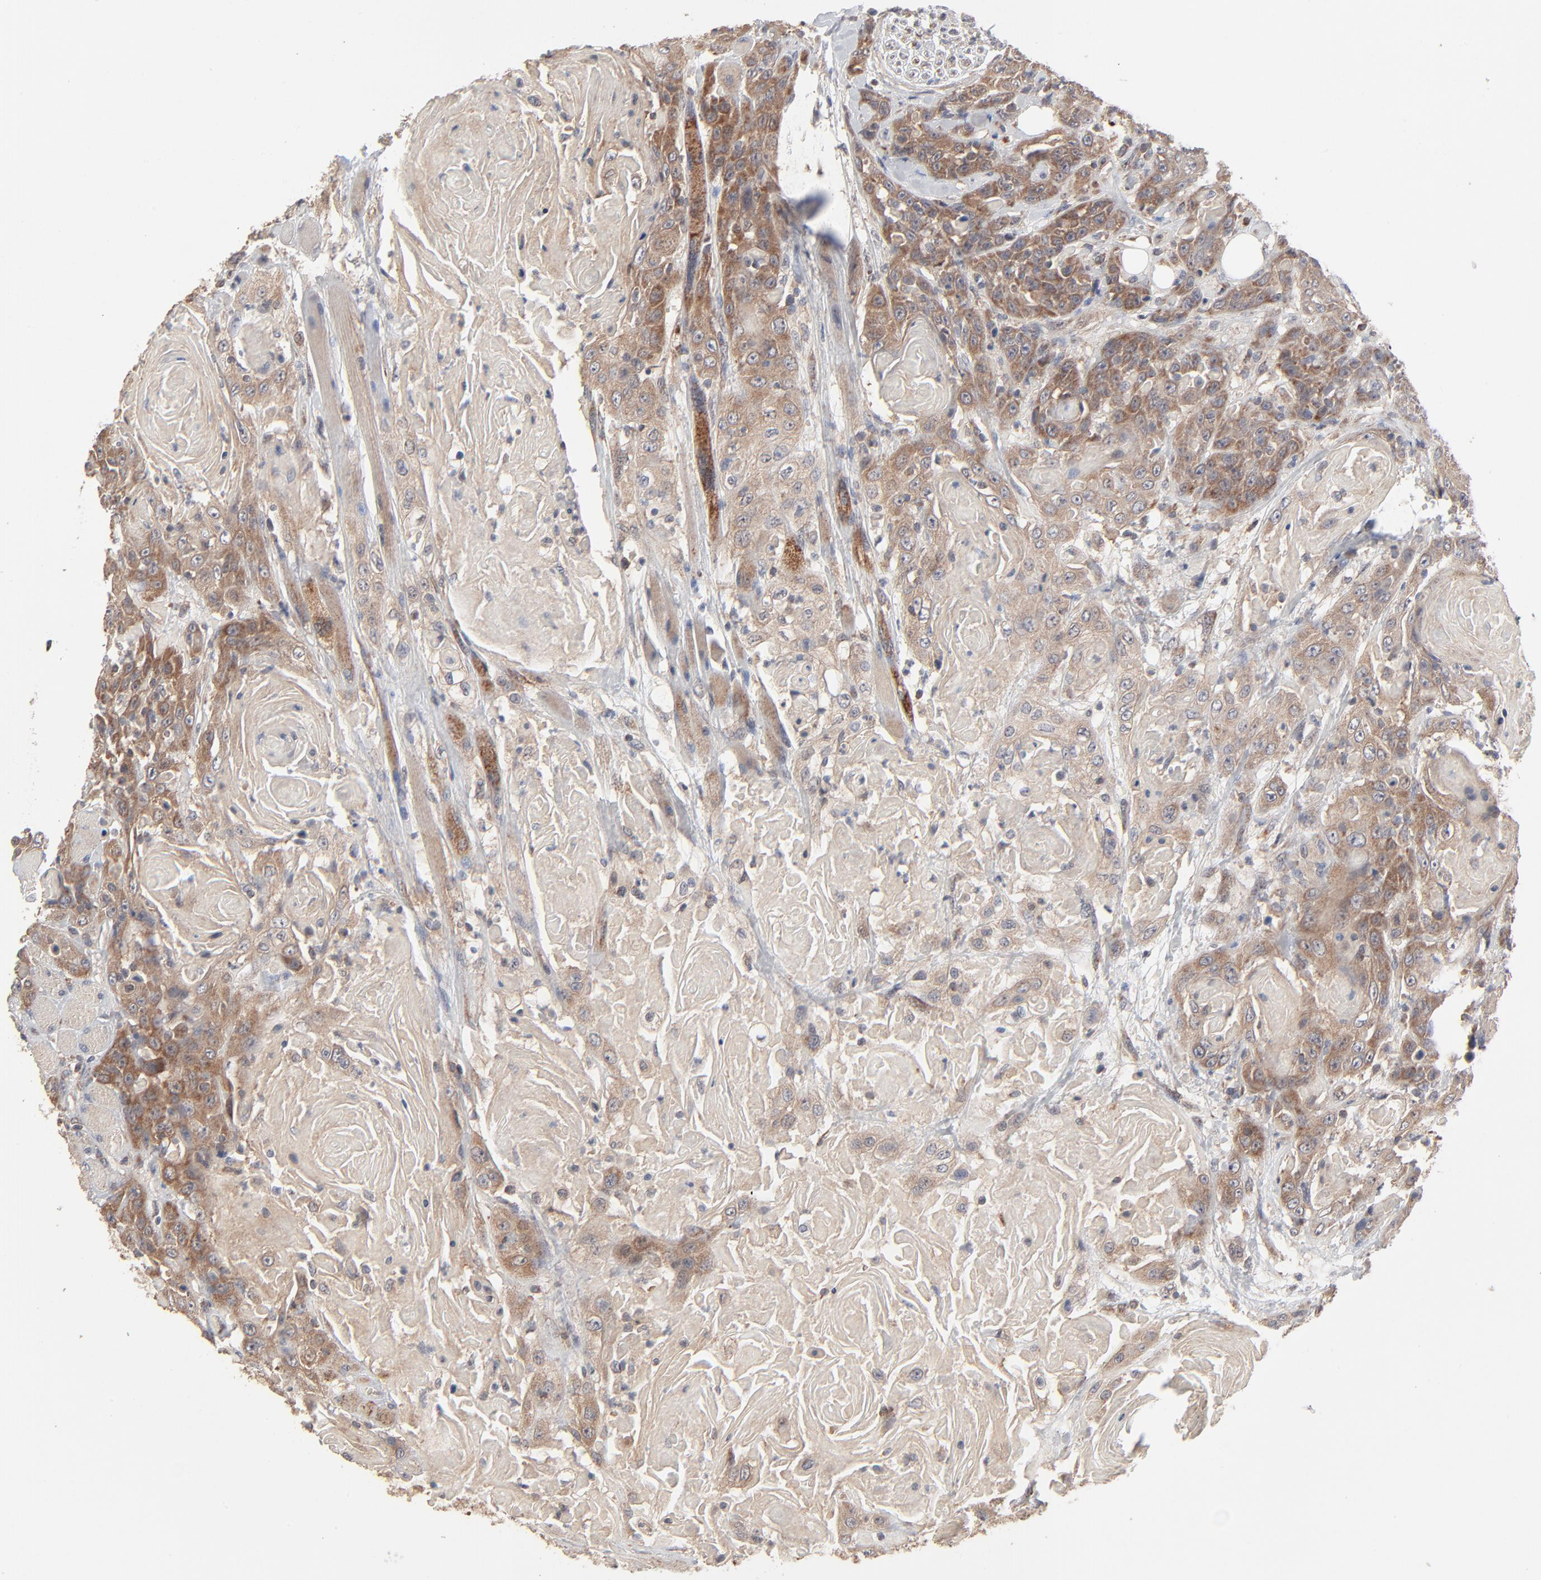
{"staining": {"intensity": "moderate", "quantity": ">75%", "location": "cytoplasmic/membranous"}, "tissue": "head and neck cancer", "cell_type": "Tumor cells", "image_type": "cancer", "snomed": [{"axis": "morphology", "description": "Squamous cell carcinoma, NOS"}, {"axis": "topography", "description": "Head-Neck"}], "caption": "Human squamous cell carcinoma (head and neck) stained with a protein marker reveals moderate staining in tumor cells.", "gene": "ABLIM3", "patient": {"sex": "female", "age": 84}}